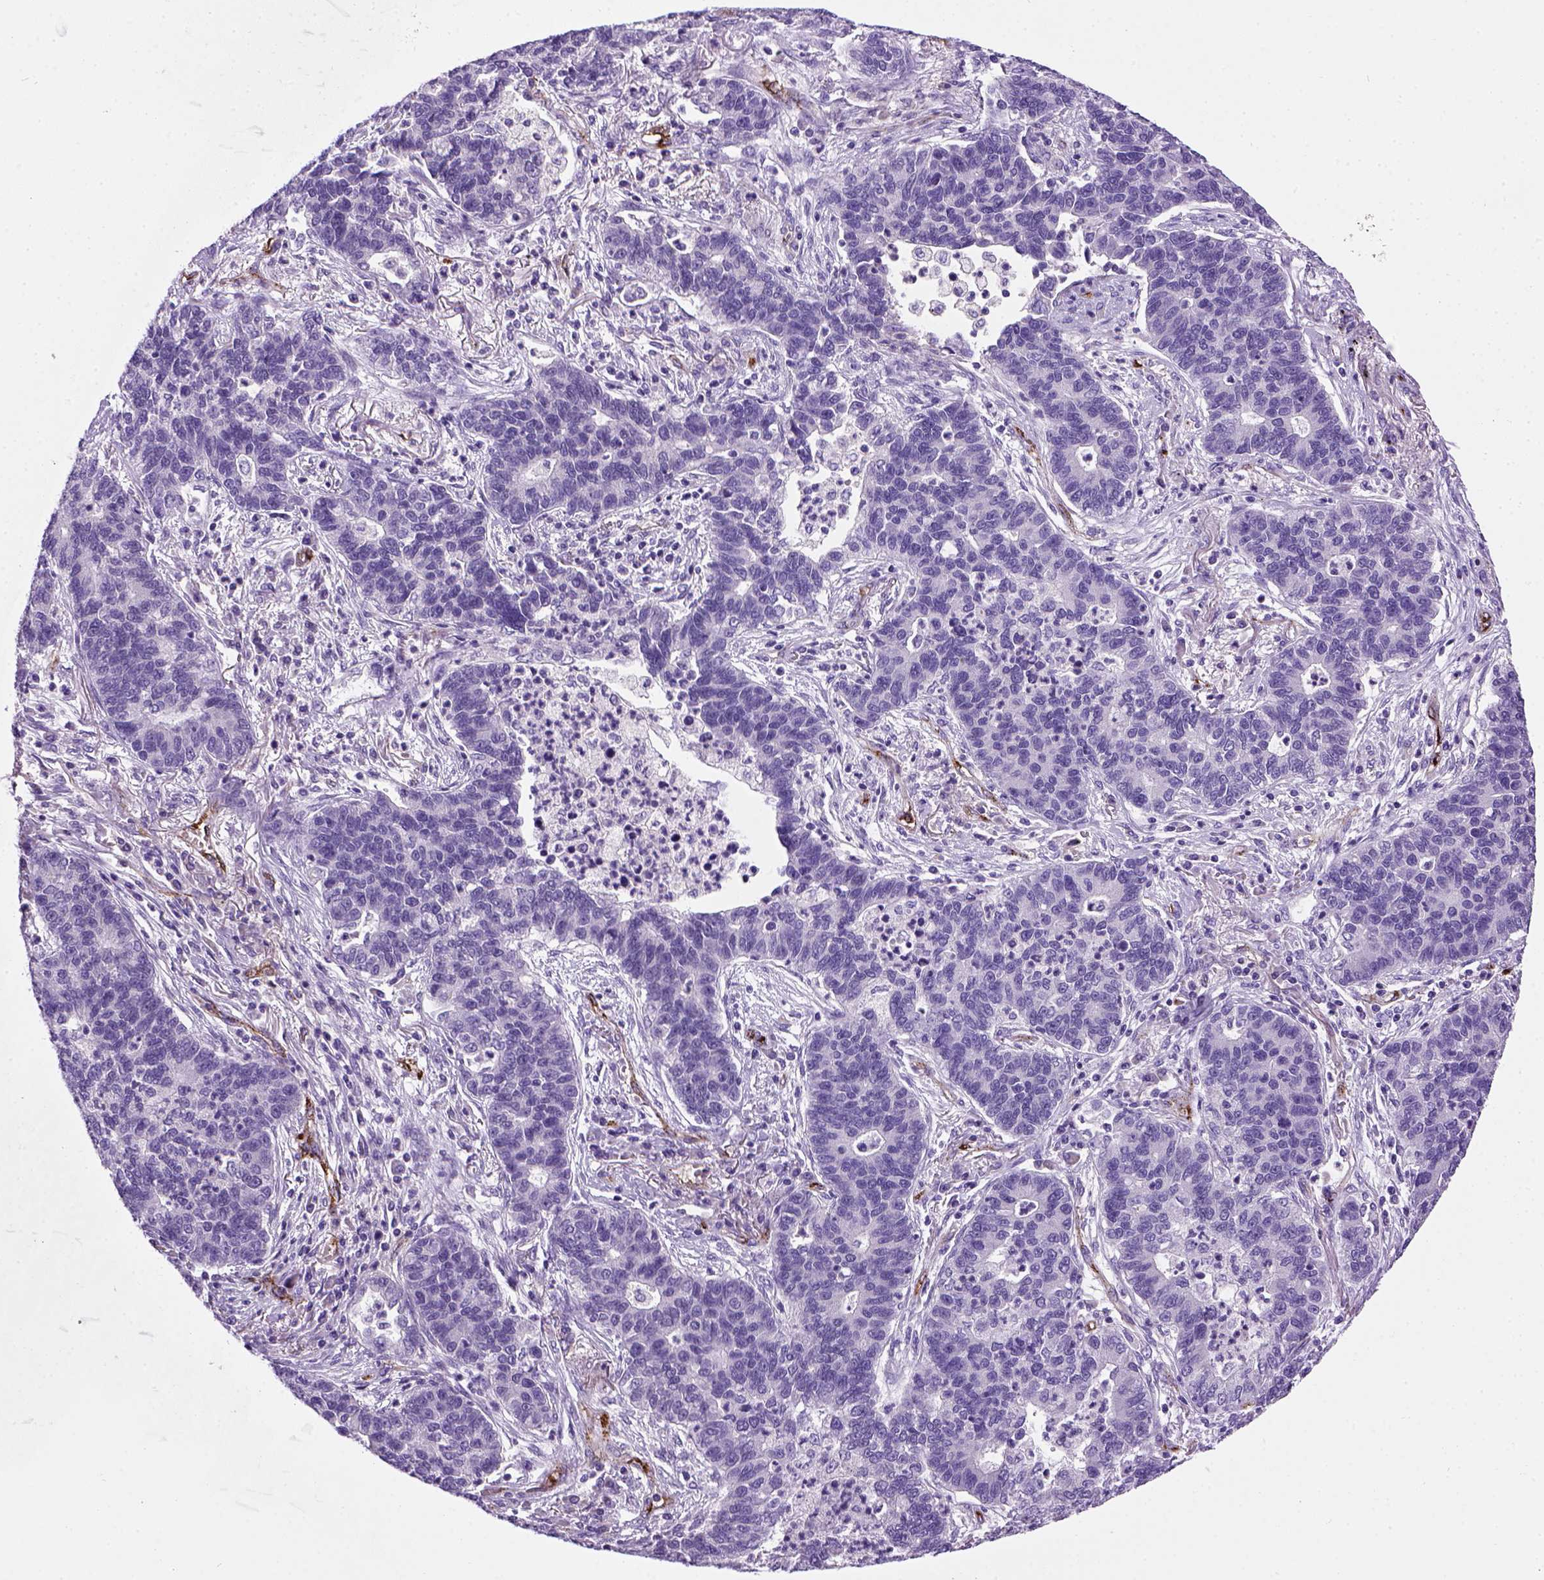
{"staining": {"intensity": "negative", "quantity": "none", "location": "none"}, "tissue": "lung cancer", "cell_type": "Tumor cells", "image_type": "cancer", "snomed": [{"axis": "morphology", "description": "Adenocarcinoma, NOS"}, {"axis": "topography", "description": "Lung"}], "caption": "Immunohistochemical staining of human adenocarcinoma (lung) demonstrates no significant staining in tumor cells.", "gene": "VWF", "patient": {"sex": "female", "age": 57}}